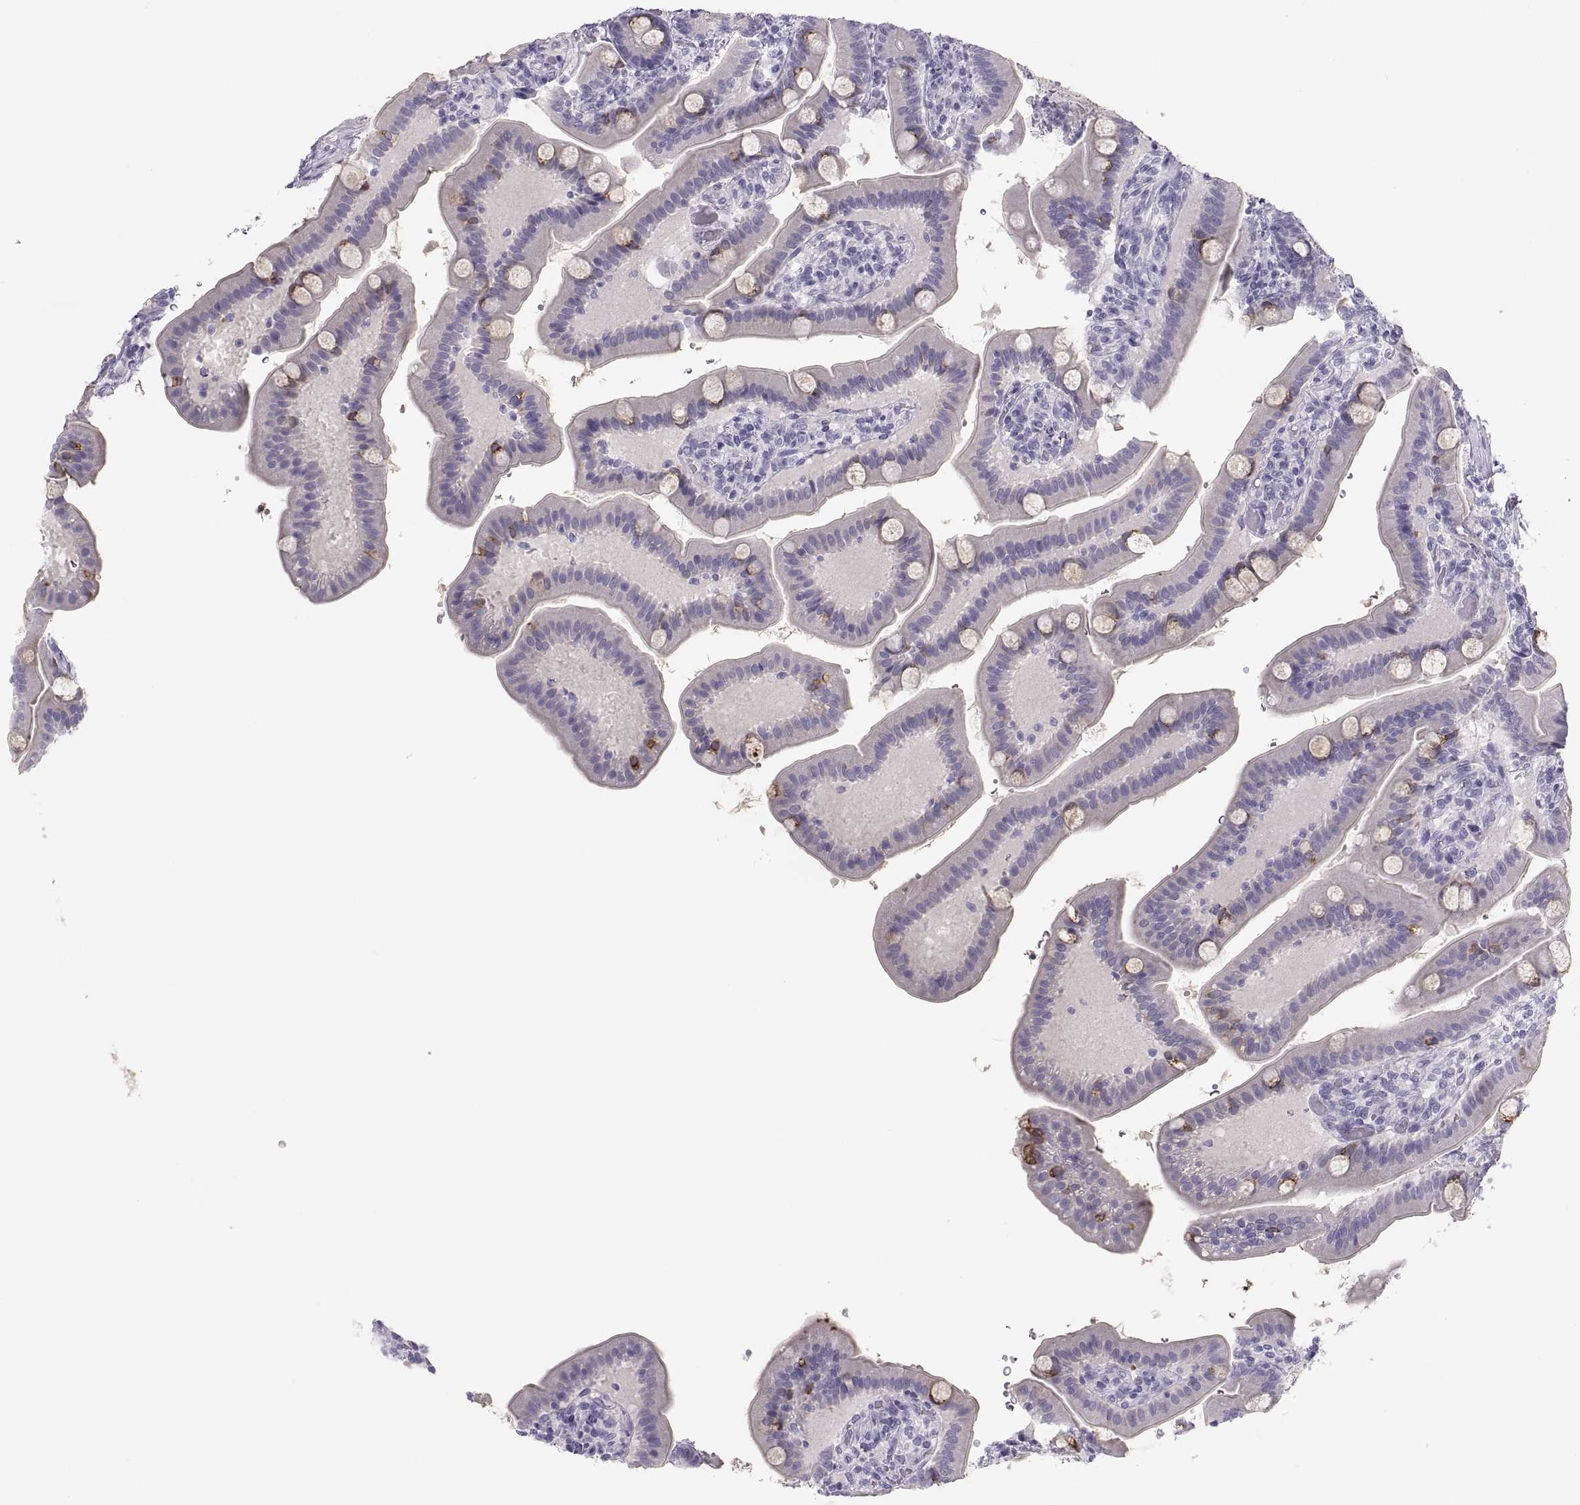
{"staining": {"intensity": "moderate", "quantity": "<25%", "location": "cytoplasmic/membranous"}, "tissue": "small intestine", "cell_type": "Glandular cells", "image_type": "normal", "snomed": [{"axis": "morphology", "description": "Normal tissue, NOS"}, {"axis": "topography", "description": "Small intestine"}], "caption": "Immunohistochemistry (IHC) staining of normal small intestine, which exhibits low levels of moderate cytoplasmic/membranous expression in approximately <25% of glandular cells indicating moderate cytoplasmic/membranous protein positivity. The staining was performed using DAB (brown) for protein detection and nuclei were counterstained in hematoxylin (blue).", "gene": "MAGEB2", "patient": {"sex": "male", "age": 66}}